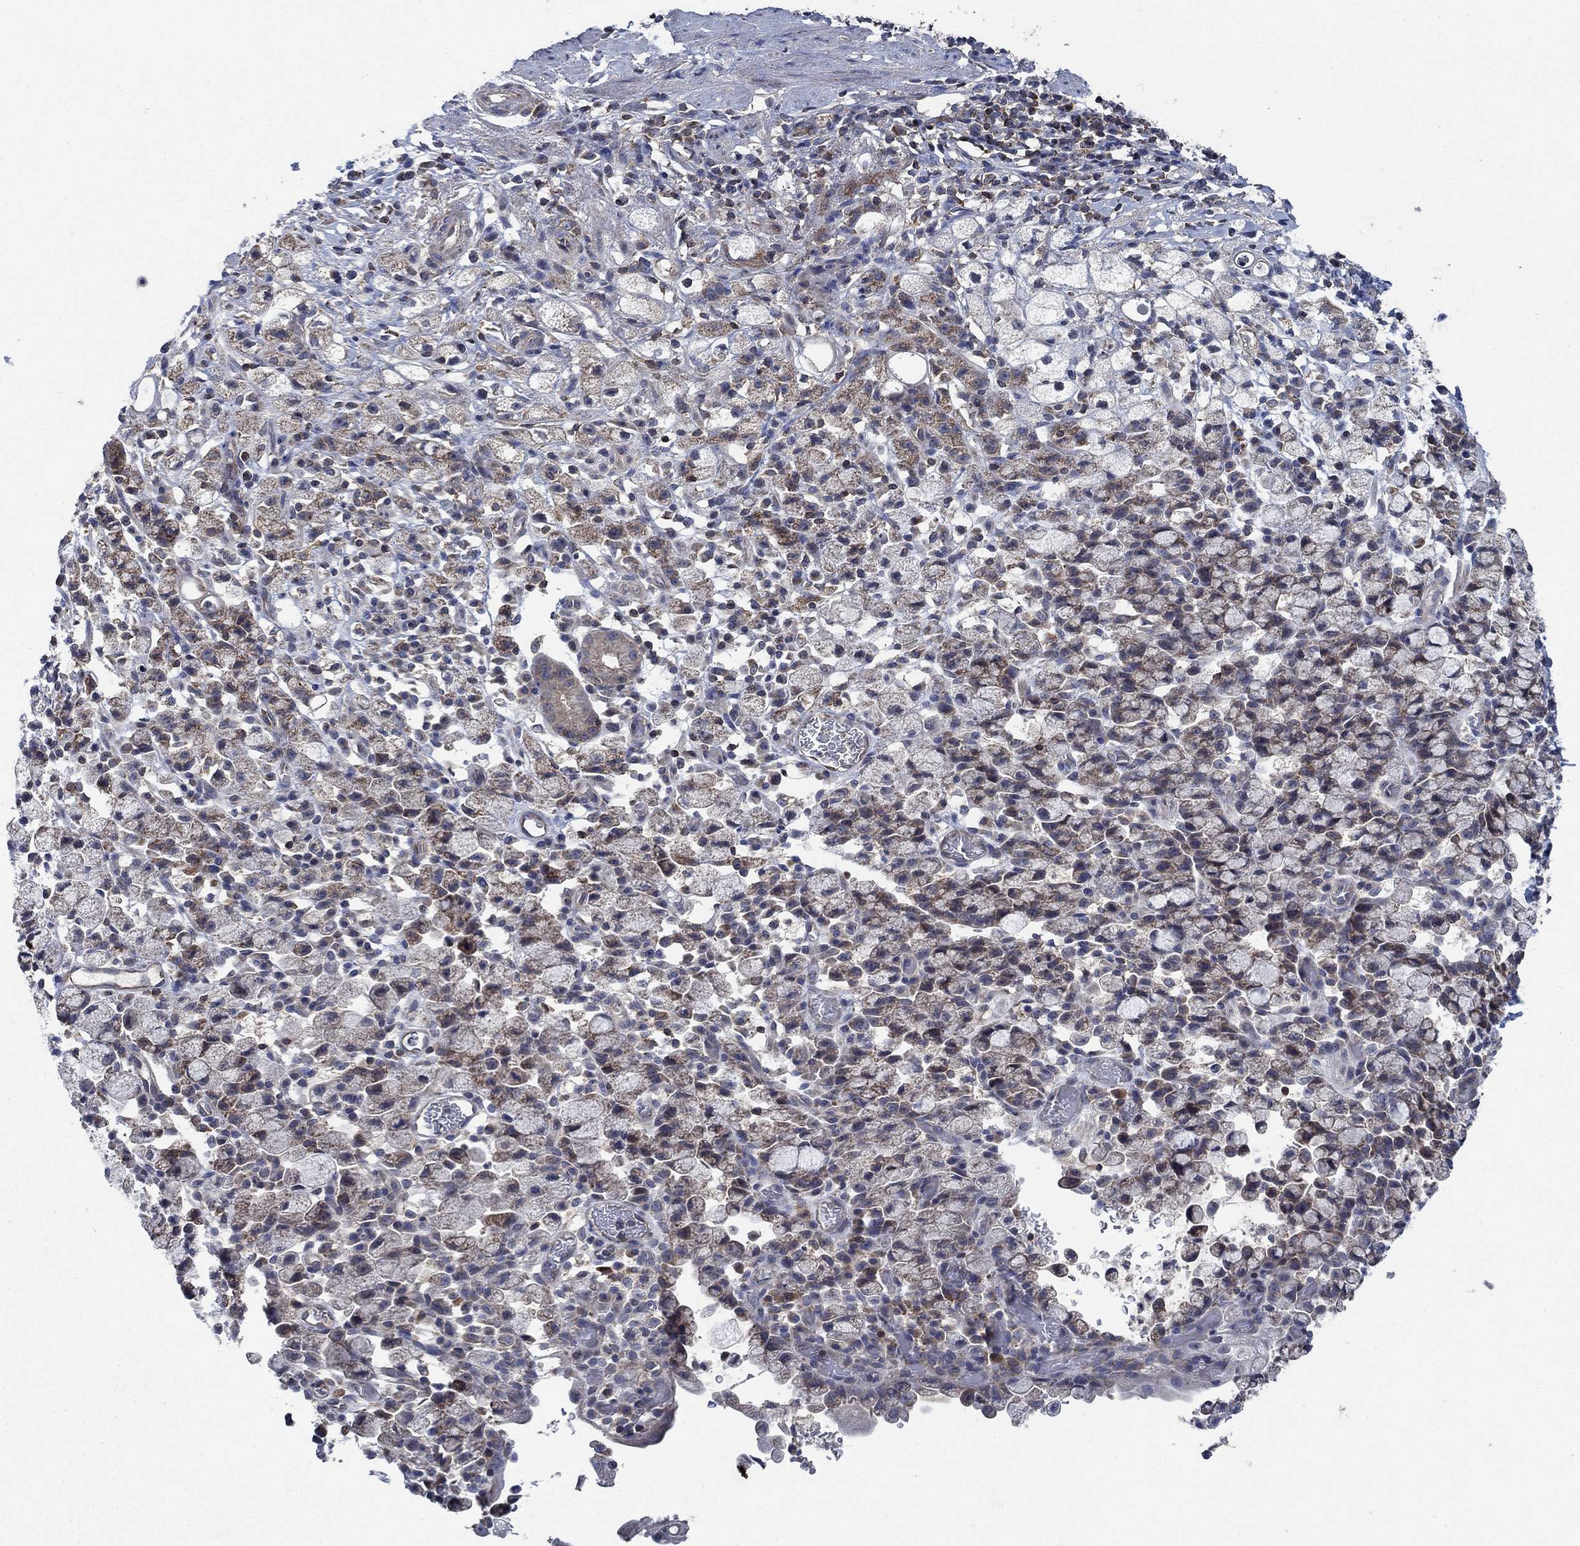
{"staining": {"intensity": "moderate", "quantity": ">75%", "location": "cytoplasmic/membranous"}, "tissue": "stomach cancer", "cell_type": "Tumor cells", "image_type": "cancer", "snomed": [{"axis": "morphology", "description": "Adenocarcinoma, NOS"}, {"axis": "topography", "description": "Stomach"}], "caption": "This is a micrograph of immunohistochemistry (IHC) staining of adenocarcinoma (stomach), which shows moderate positivity in the cytoplasmic/membranous of tumor cells.", "gene": "STXBP6", "patient": {"sex": "male", "age": 58}}